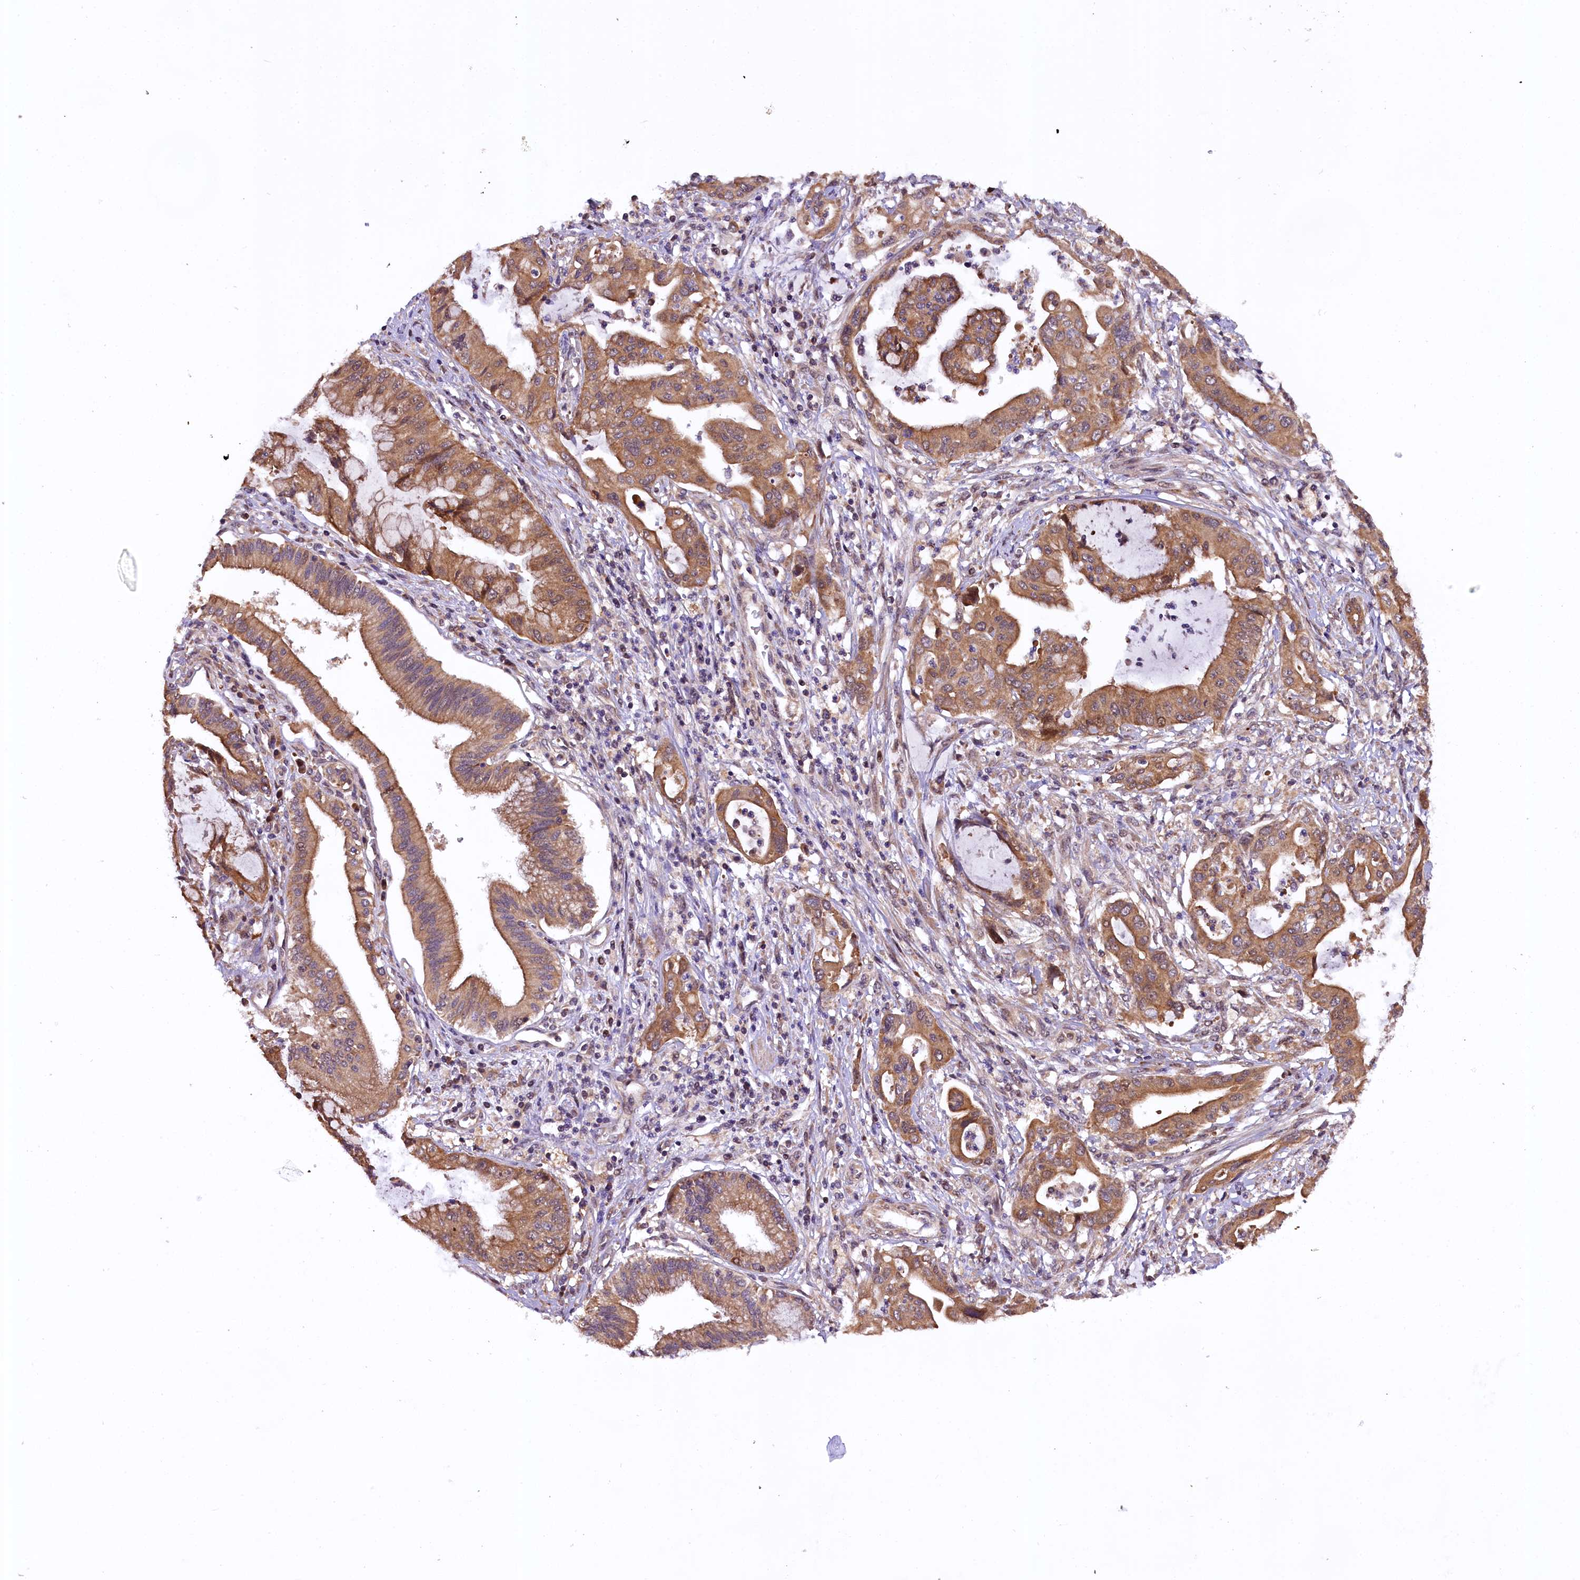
{"staining": {"intensity": "moderate", "quantity": ">75%", "location": "cytoplasmic/membranous"}, "tissue": "pancreatic cancer", "cell_type": "Tumor cells", "image_type": "cancer", "snomed": [{"axis": "morphology", "description": "Adenocarcinoma, NOS"}, {"axis": "topography", "description": "Pancreas"}], "caption": "Protein staining shows moderate cytoplasmic/membranous expression in approximately >75% of tumor cells in pancreatic cancer.", "gene": "DOHH", "patient": {"sex": "male", "age": 46}}